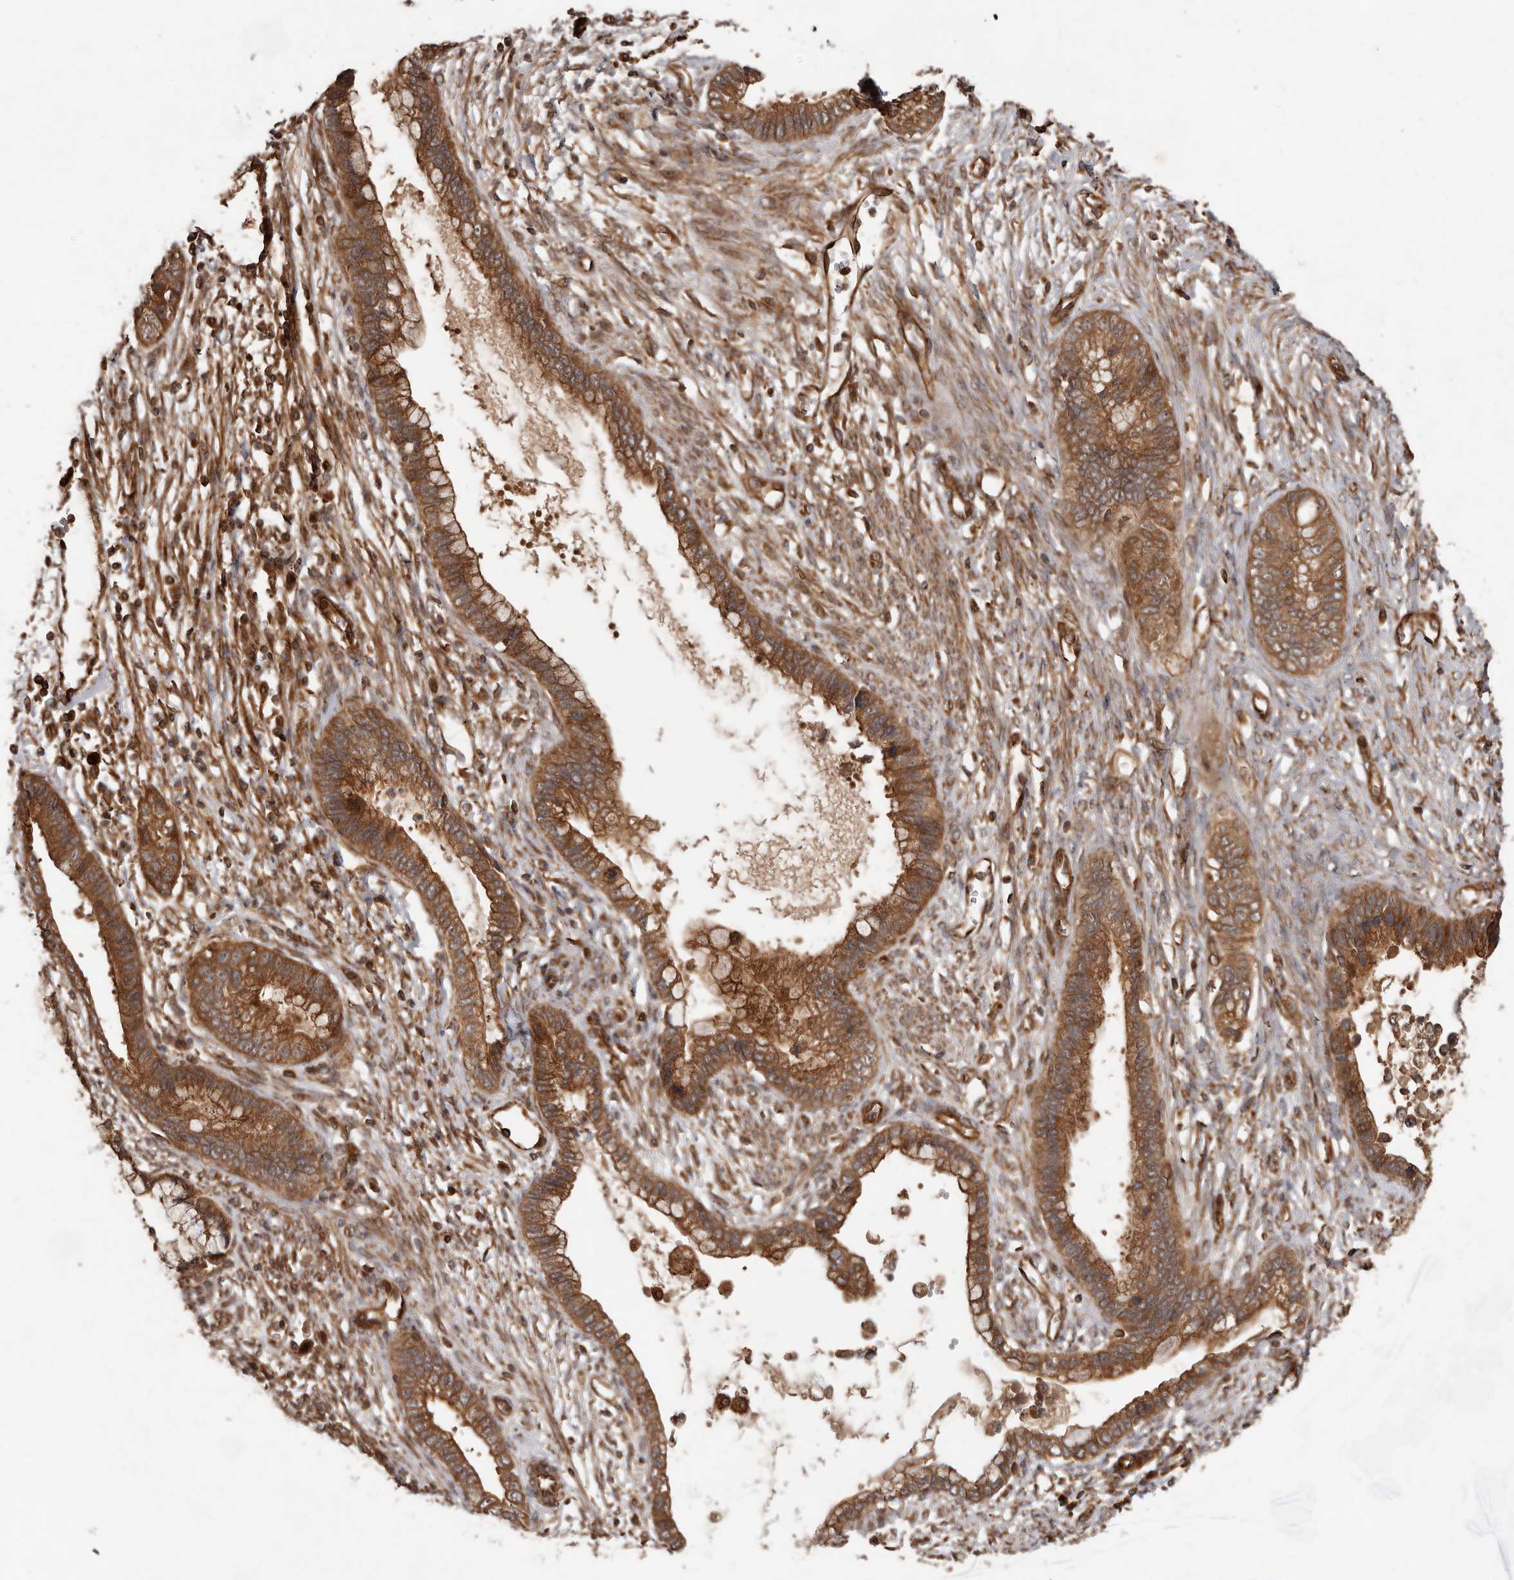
{"staining": {"intensity": "moderate", "quantity": ">75%", "location": "cytoplasmic/membranous"}, "tissue": "cervical cancer", "cell_type": "Tumor cells", "image_type": "cancer", "snomed": [{"axis": "morphology", "description": "Adenocarcinoma, NOS"}, {"axis": "topography", "description": "Cervix"}], "caption": "Immunohistochemistry histopathology image of cervical cancer stained for a protein (brown), which displays medium levels of moderate cytoplasmic/membranous staining in approximately >75% of tumor cells.", "gene": "STK36", "patient": {"sex": "female", "age": 44}}